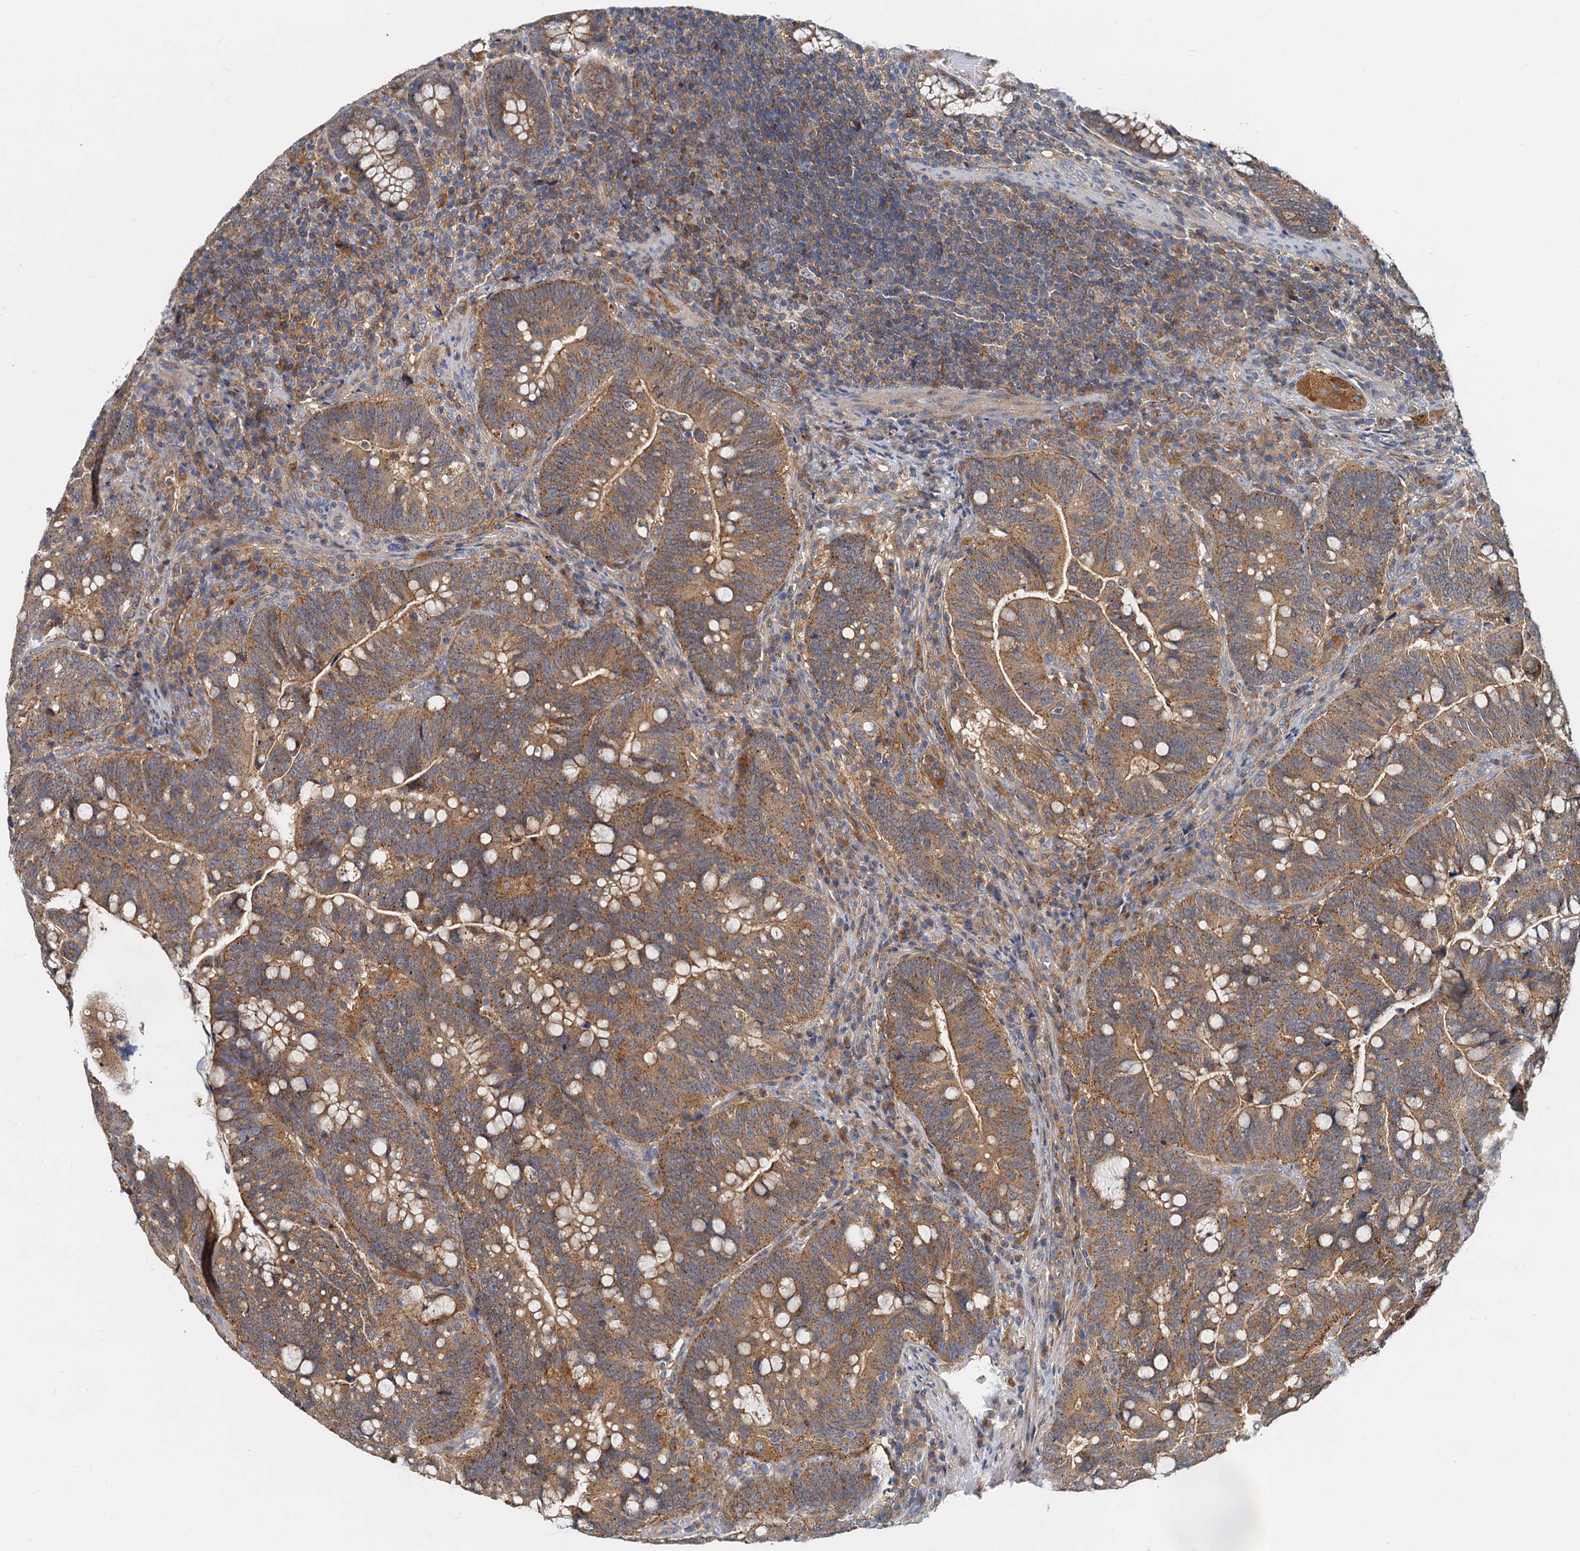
{"staining": {"intensity": "moderate", "quantity": ">75%", "location": "cytoplasmic/membranous"}, "tissue": "colorectal cancer", "cell_type": "Tumor cells", "image_type": "cancer", "snomed": [{"axis": "morphology", "description": "Normal tissue, NOS"}, {"axis": "morphology", "description": "Adenocarcinoma, NOS"}, {"axis": "topography", "description": "Colon"}], "caption": "An image of colorectal cancer (adenocarcinoma) stained for a protein demonstrates moderate cytoplasmic/membranous brown staining in tumor cells.", "gene": "TOLLIP", "patient": {"sex": "female", "age": 66}}